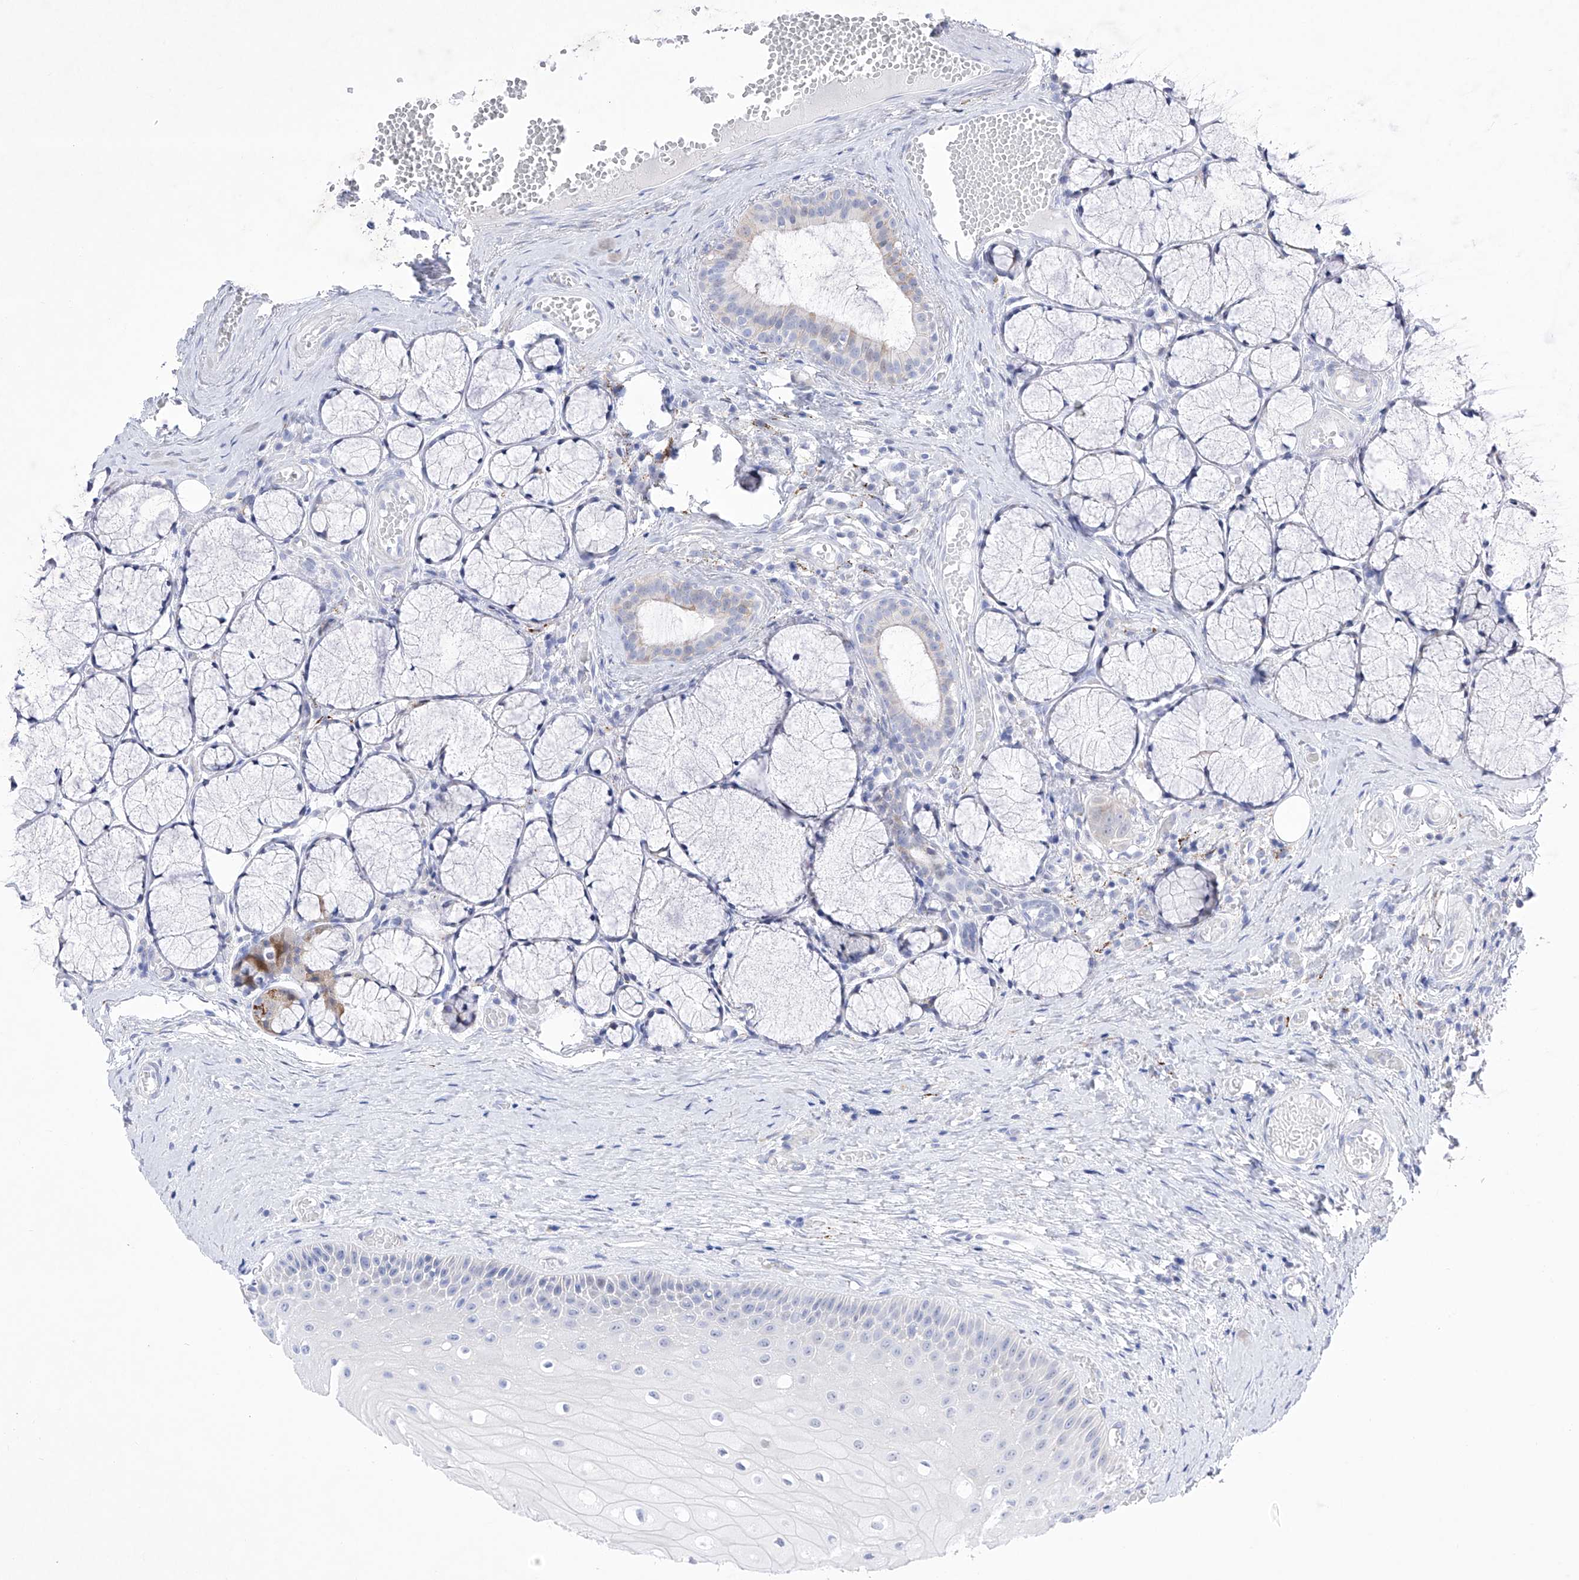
{"staining": {"intensity": "negative", "quantity": "none", "location": "none"}, "tissue": "oral mucosa", "cell_type": "Squamous epithelial cells", "image_type": "normal", "snomed": [{"axis": "morphology", "description": "Normal tissue, NOS"}, {"axis": "topography", "description": "Oral tissue"}], "caption": "This is a photomicrograph of IHC staining of unremarkable oral mucosa, which shows no positivity in squamous epithelial cells. The staining was performed using DAB to visualize the protein expression in brown, while the nuclei were stained in blue with hematoxylin (Magnification: 20x).", "gene": "C1orf87", "patient": {"sex": "male", "age": 66}}